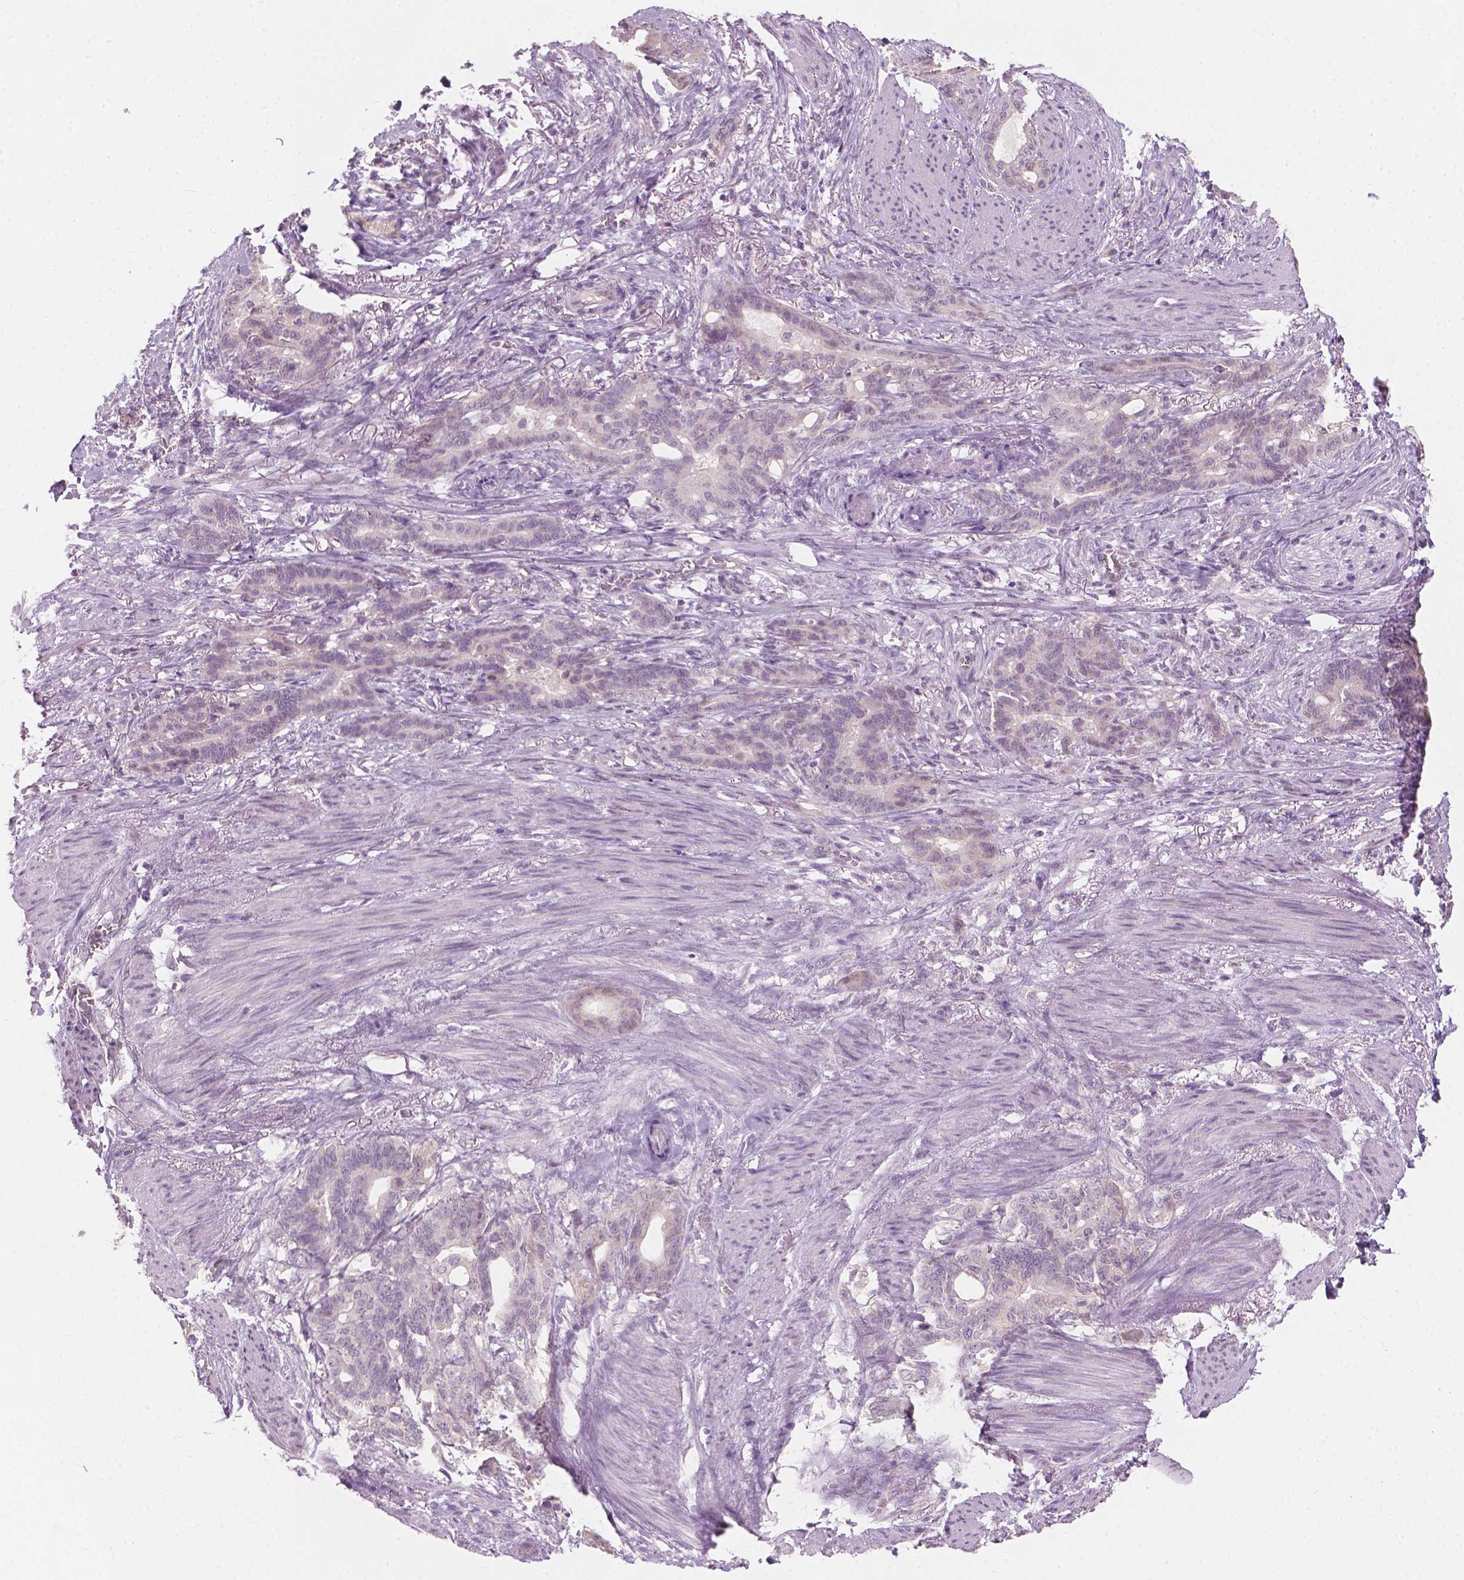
{"staining": {"intensity": "weak", "quantity": "<25%", "location": "cytoplasmic/membranous"}, "tissue": "stomach cancer", "cell_type": "Tumor cells", "image_type": "cancer", "snomed": [{"axis": "morphology", "description": "Normal tissue, NOS"}, {"axis": "morphology", "description": "Adenocarcinoma, NOS"}, {"axis": "topography", "description": "Esophagus"}, {"axis": "topography", "description": "Stomach, upper"}], "caption": "Human stomach cancer stained for a protein using IHC exhibits no positivity in tumor cells.", "gene": "CFAP126", "patient": {"sex": "male", "age": 62}}